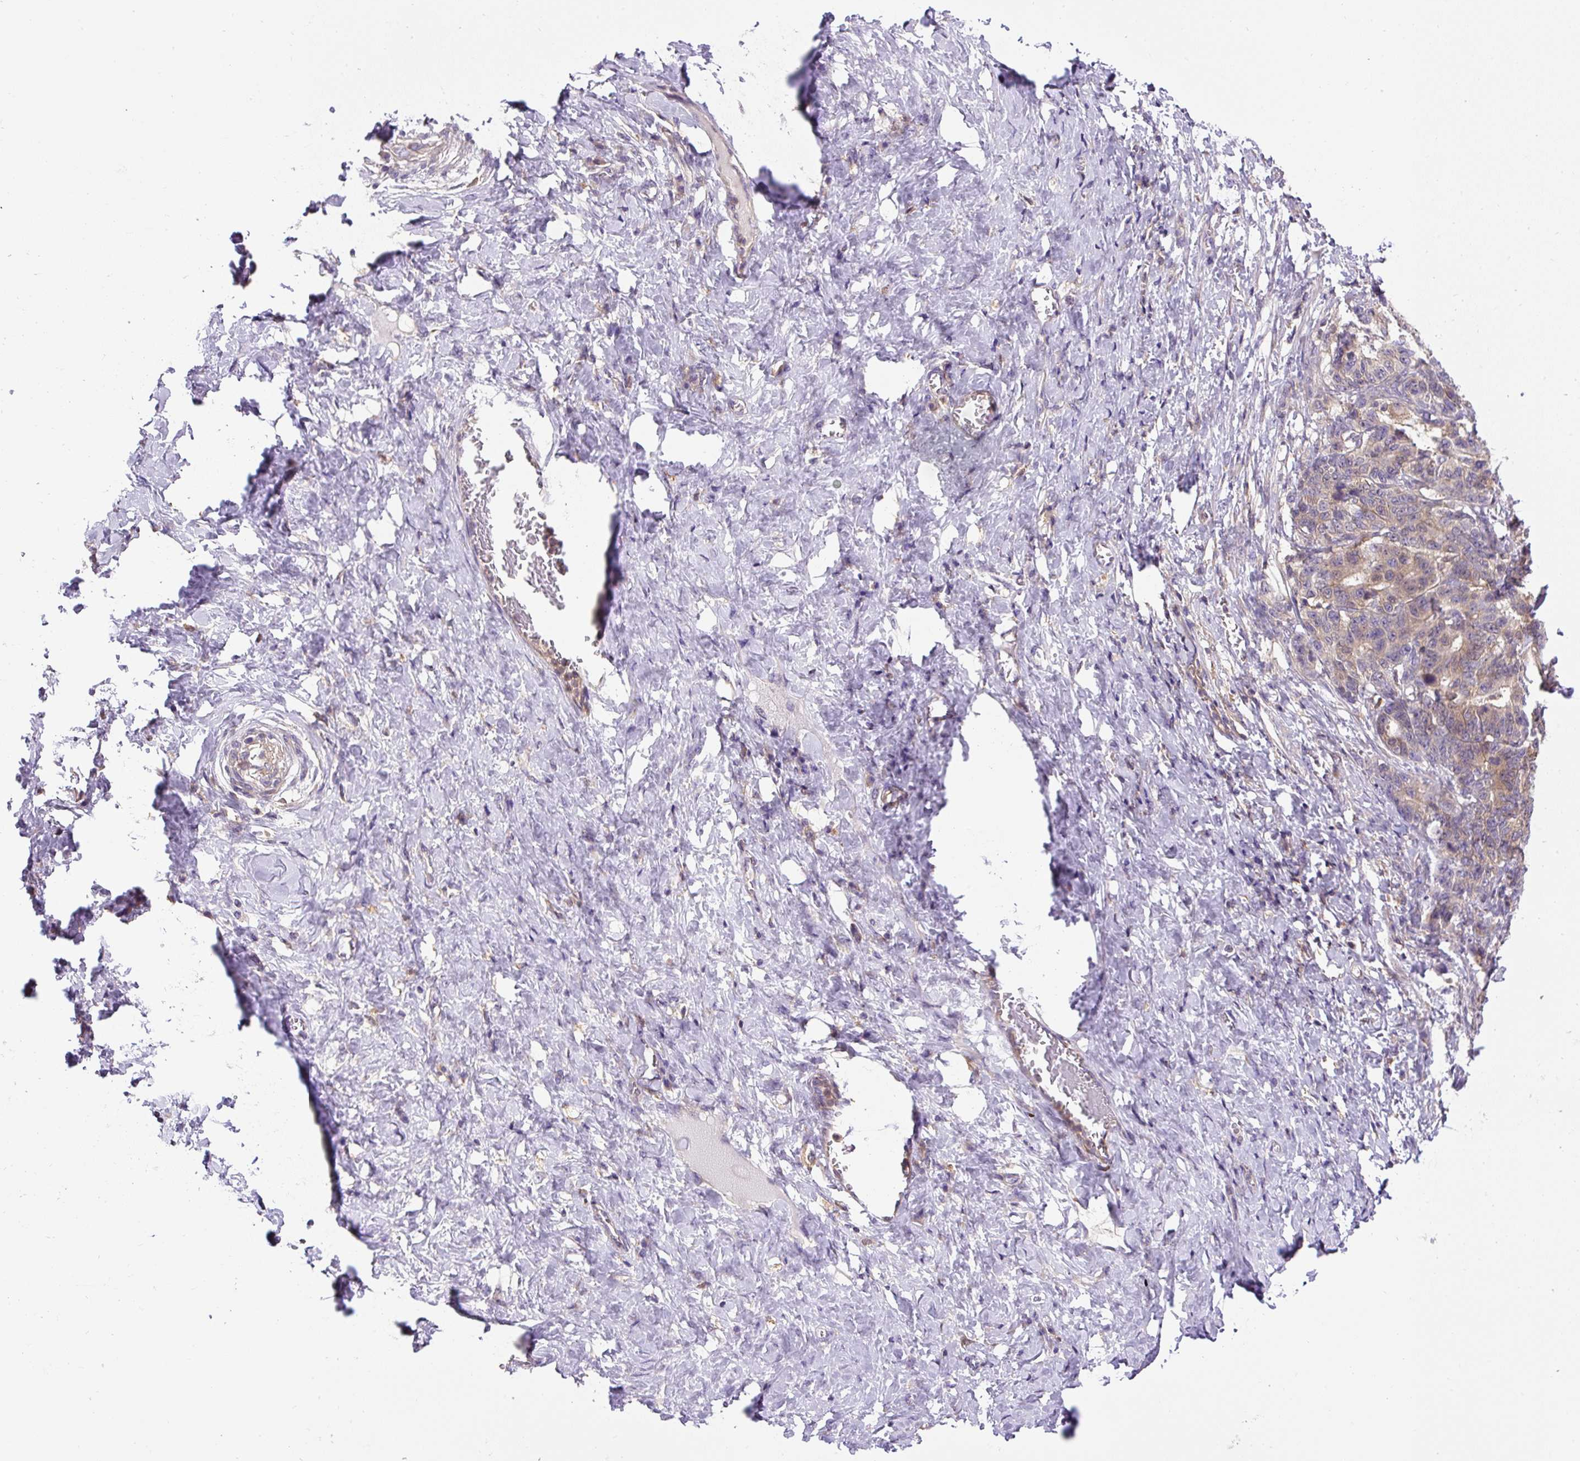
{"staining": {"intensity": "weak", "quantity": ">75%", "location": "cytoplasmic/membranous"}, "tissue": "stomach cancer", "cell_type": "Tumor cells", "image_type": "cancer", "snomed": [{"axis": "morphology", "description": "Normal tissue, NOS"}, {"axis": "morphology", "description": "Adenocarcinoma, NOS"}, {"axis": "topography", "description": "Stomach"}], "caption": "Weak cytoplasmic/membranous staining is appreciated in approximately >75% of tumor cells in adenocarcinoma (stomach).", "gene": "CCDC28A", "patient": {"sex": "female", "age": 64}}